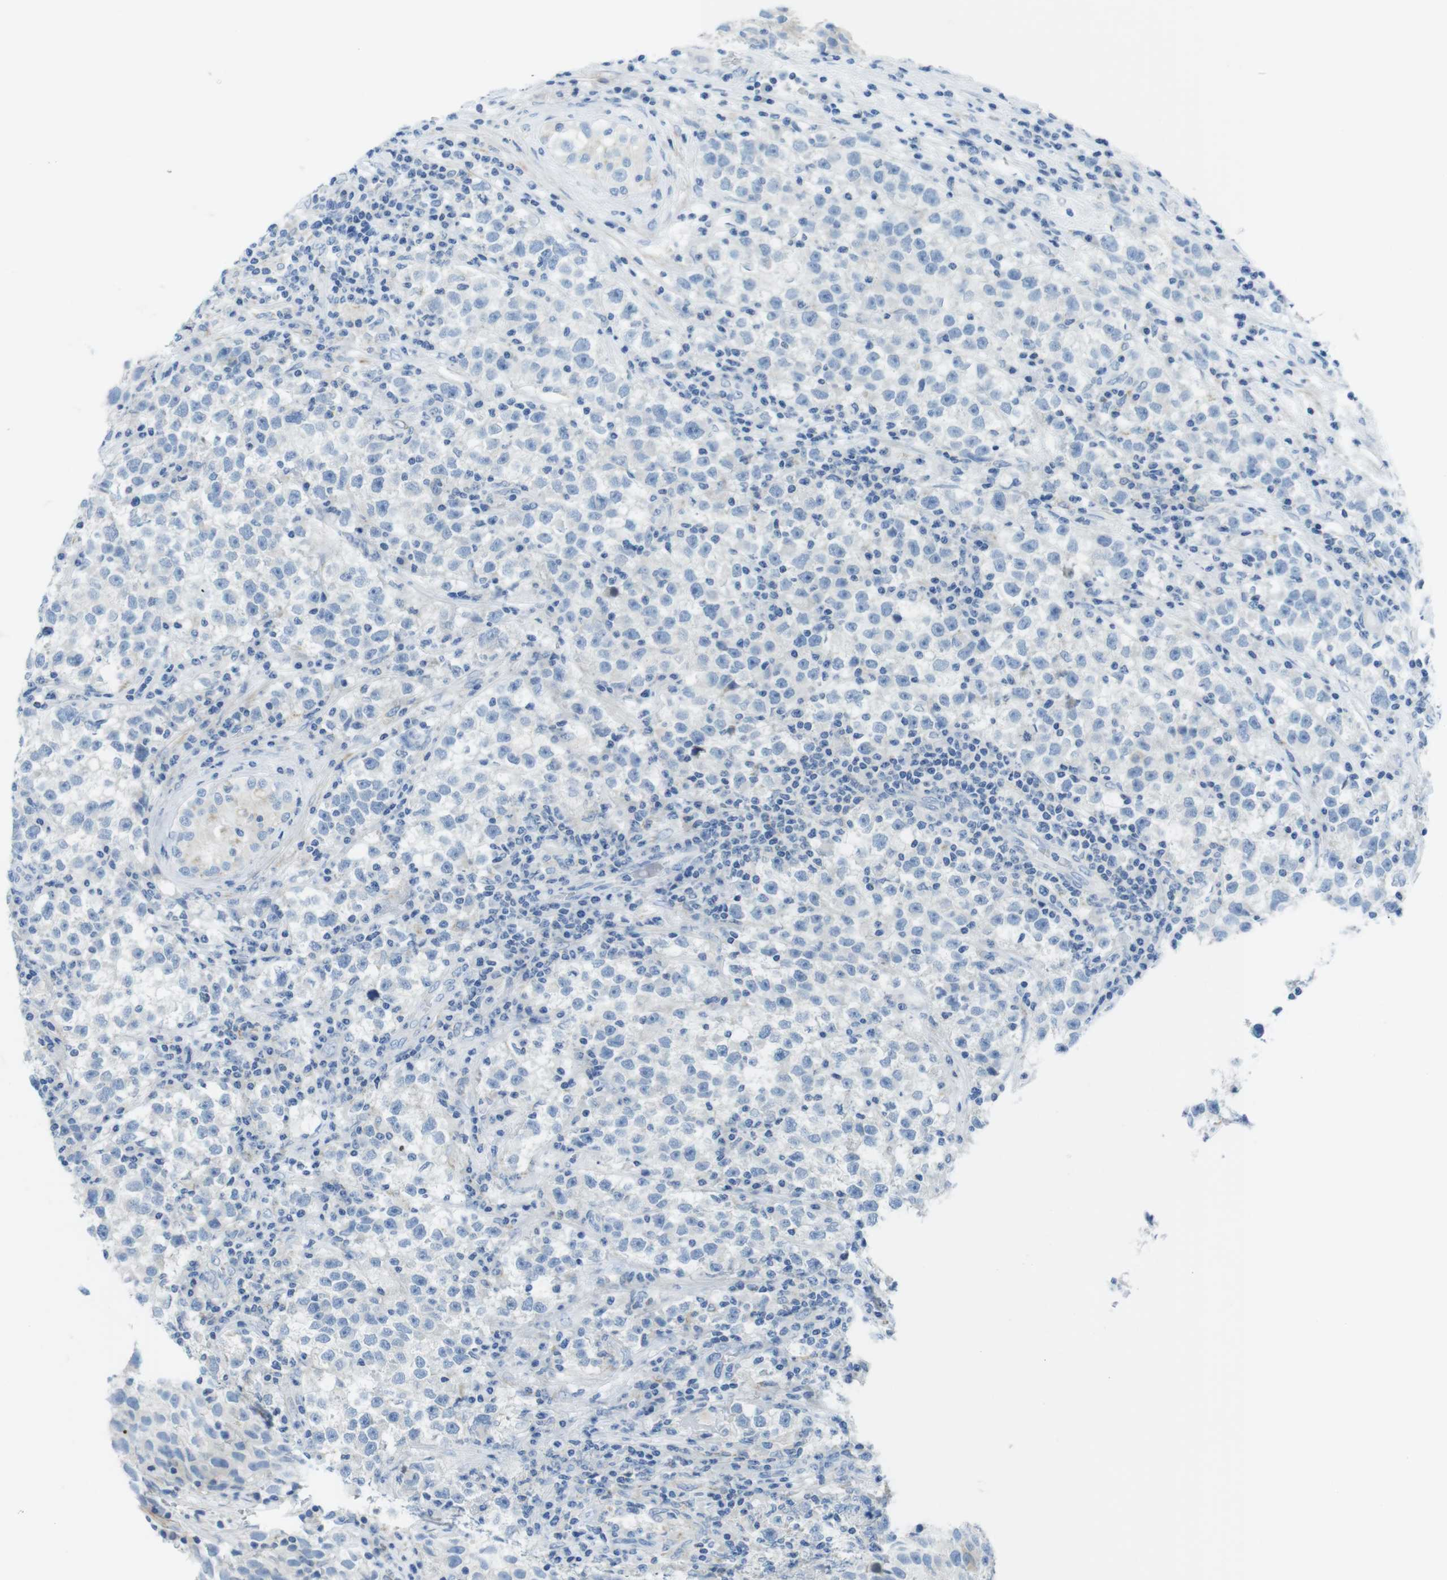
{"staining": {"intensity": "negative", "quantity": "none", "location": "none"}, "tissue": "testis cancer", "cell_type": "Tumor cells", "image_type": "cancer", "snomed": [{"axis": "morphology", "description": "Seminoma, NOS"}, {"axis": "topography", "description": "Testis"}], "caption": "Protein analysis of testis cancer reveals no significant staining in tumor cells.", "gene": "ASIC5", "patient": {"sex": "male", "age": 22}}